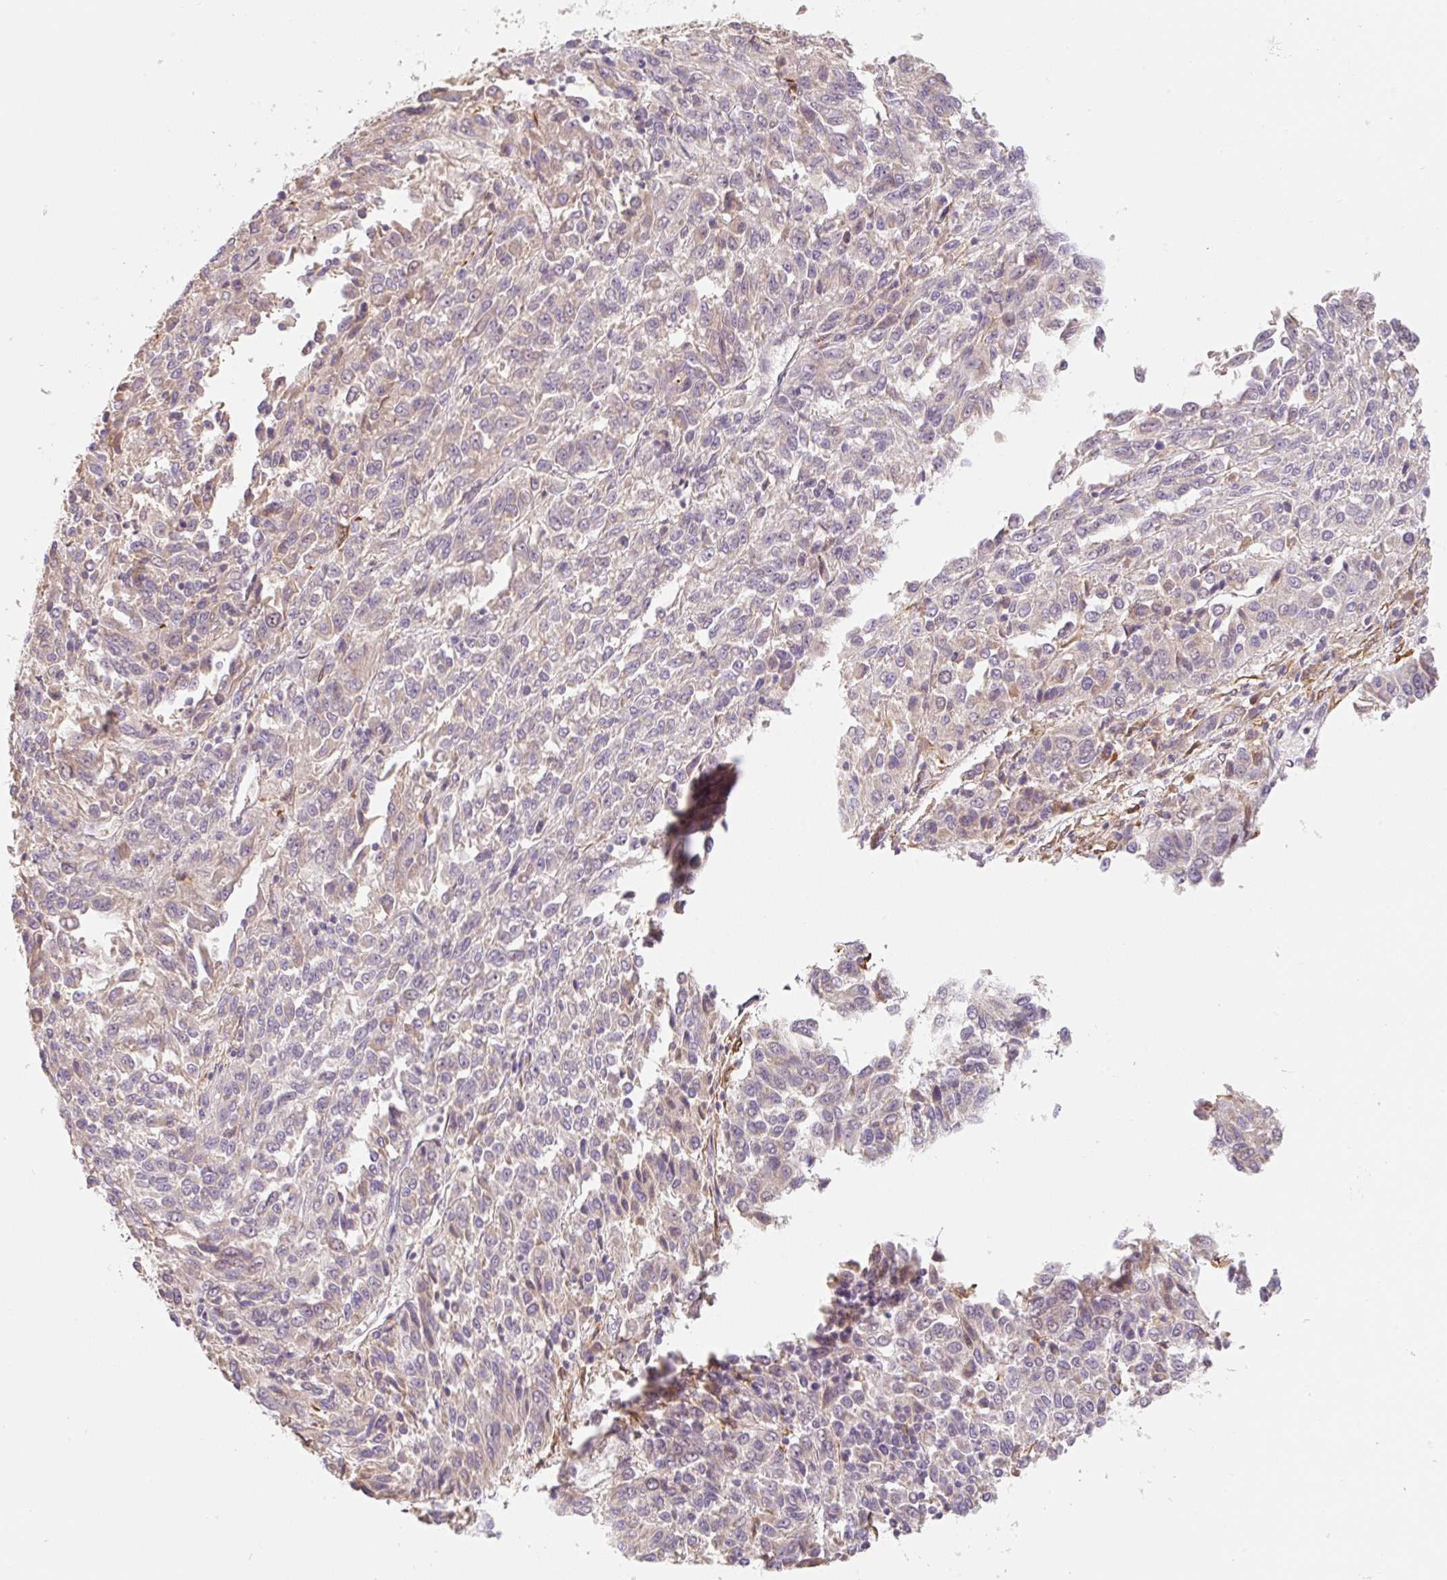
{"staining": {"intensity": "negative", "quantity": "none", "location": "none"}, "tissue": "melanoma", "cell_type": "Tumor cells", "image_type": "cancer", "snomed": [{"axis": "morphology", "description": "Malignant melanoma, Metastatic site"}, {"axis": "topography", "description": "Lung"}], "caption": "Immunohistochemical staining of human malignant melanoma (metastatic site) shows no significant expression in tumor cells. The staining was performed using DAB (3,3'-diaminobenzidine) to visualize the protein expression in brown, while the nuclei were stained in blue with hematoxylin (Magnification: 20x).", "gene": "MIA2", "patient": {"sex": "male", "age": 64}}